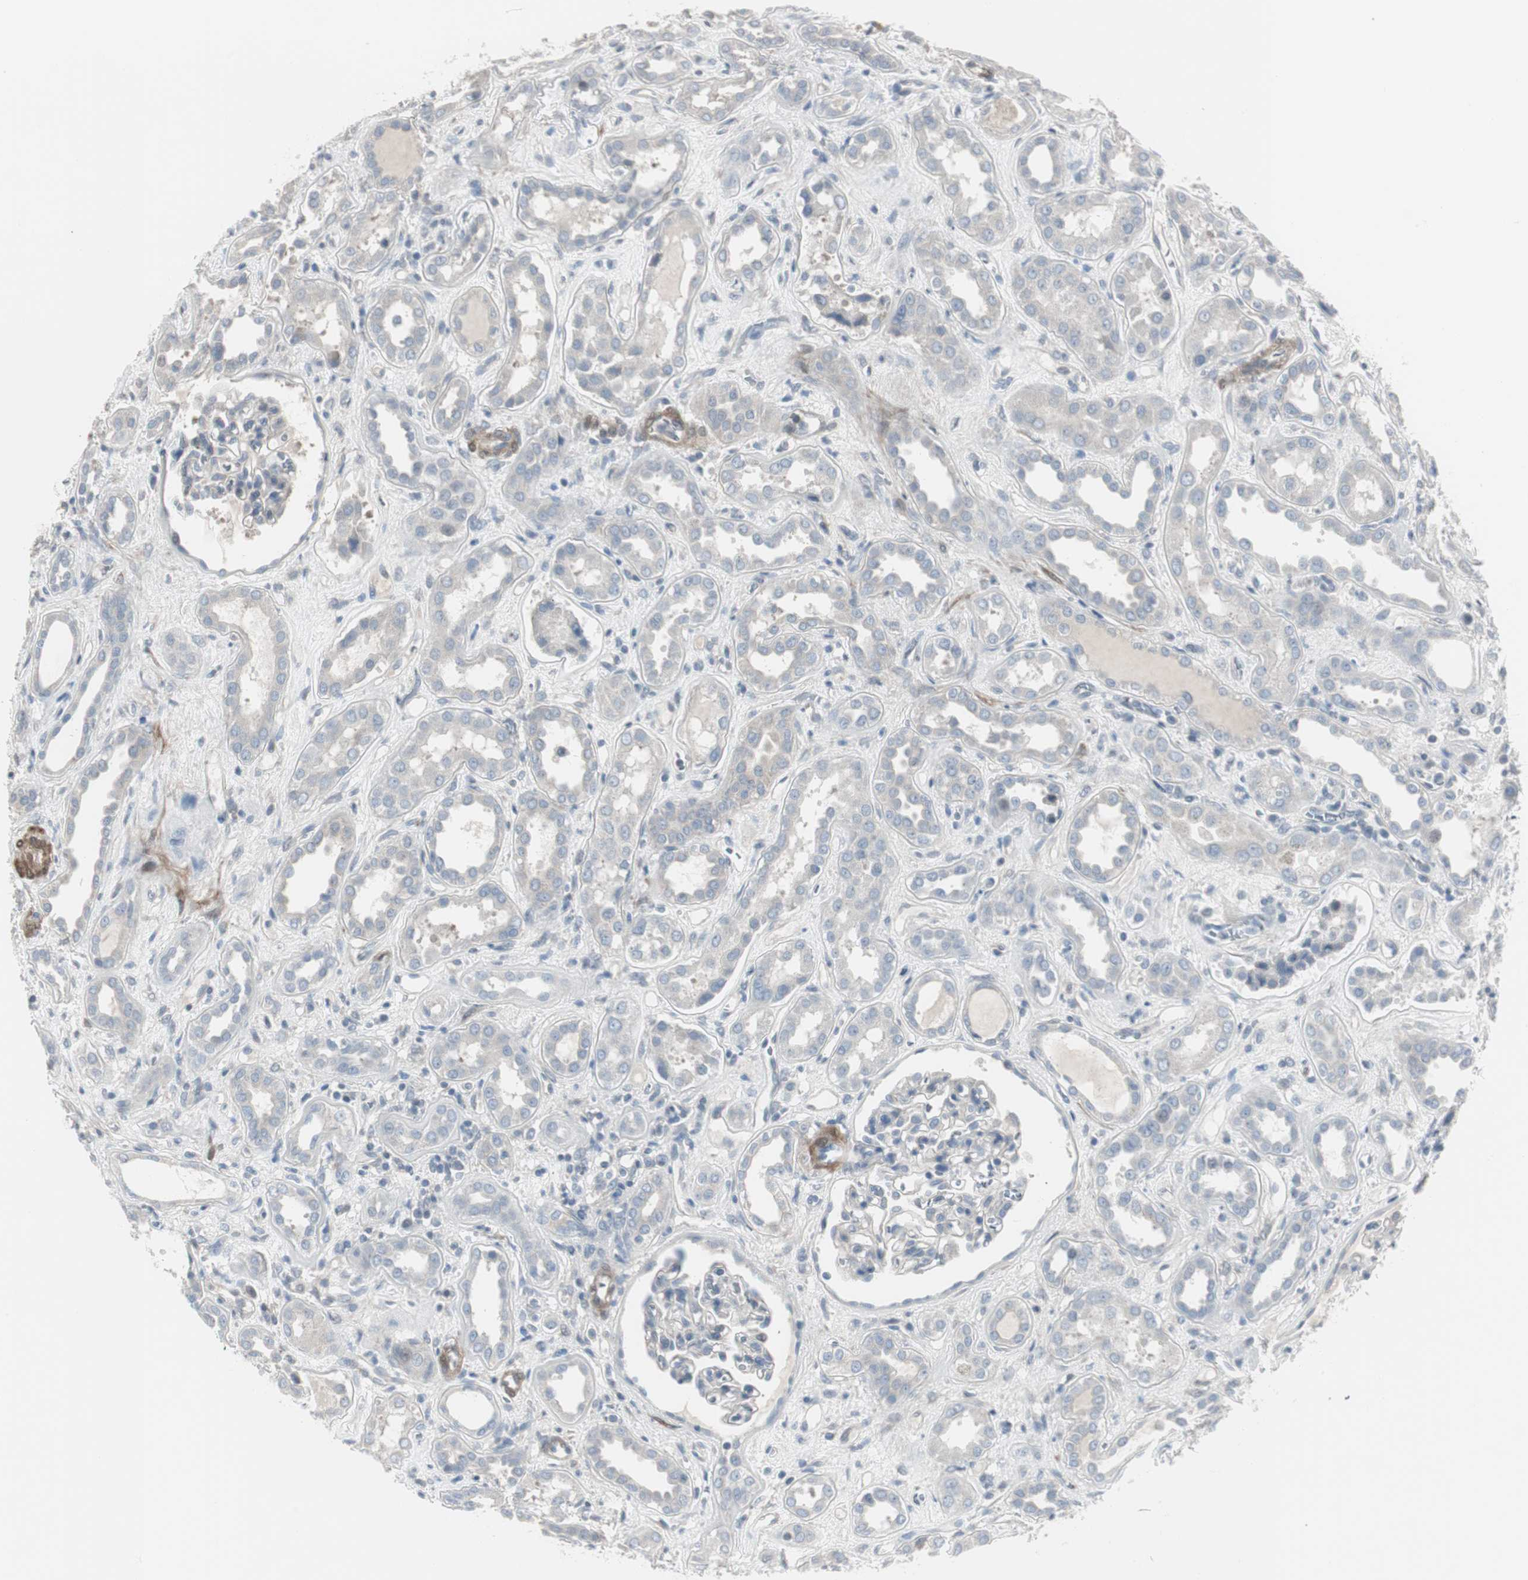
{"staining": {"intensity": "negative", "quantity": "none", "location": "none"}, "tissue": "kidney", "cell_type": "Cells in glomeruli", "image_type": "normal", "snomed": [{"axis": "morphology", "description": "Normal tissue, NOS"}, {"axis": "topography", "description": "Kidney"}], "caption": "This is a image of IHC staining of benign kidney, which shows no expression in cells in glomeruli.", "gene": "DMPK", "patient": {"sex": "male", "age": 59}}